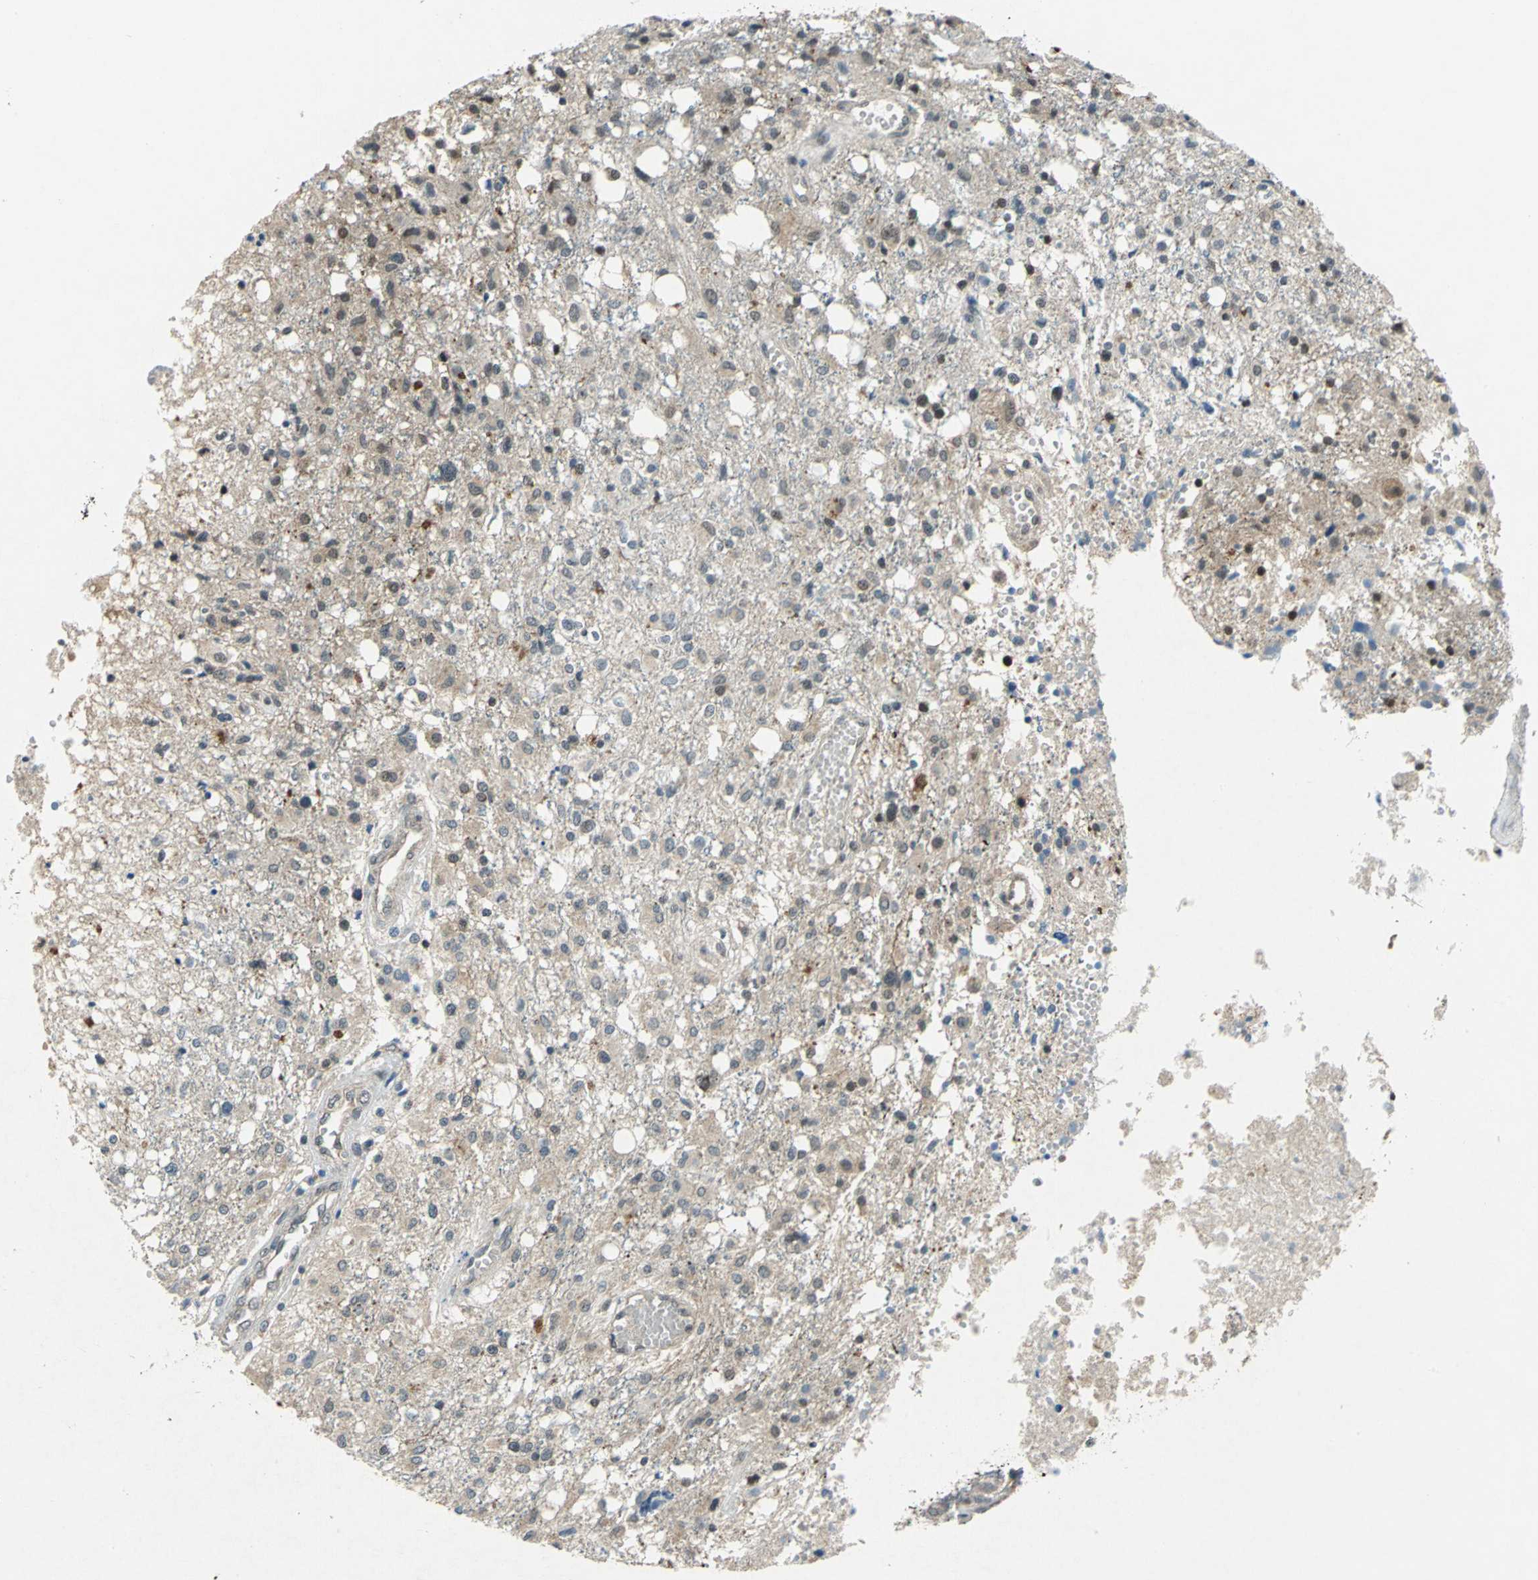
{"staining": {"intensity": "weak", "quantity": "25%-75%", "location": "cytoplasmic/membranous"}, "tissue": "glioma", "cell_type": "Tumor cells", "image_type": "cancer", "snomed": [{"axis": "morphology", "description": "Glioma, malignant, High grade"}, {"axis": "topography", "description": "Cerebral cortex"}], "caption": "DAB (3,3'-diaminobenzidine) immunohistochemical staining of glioma demonstrates weak cytoplasmic/membranous protein staining in about 25%-75% of tumor cells.", "gene": "PIN1", "patient": {"sex": "male", "age": 76}}